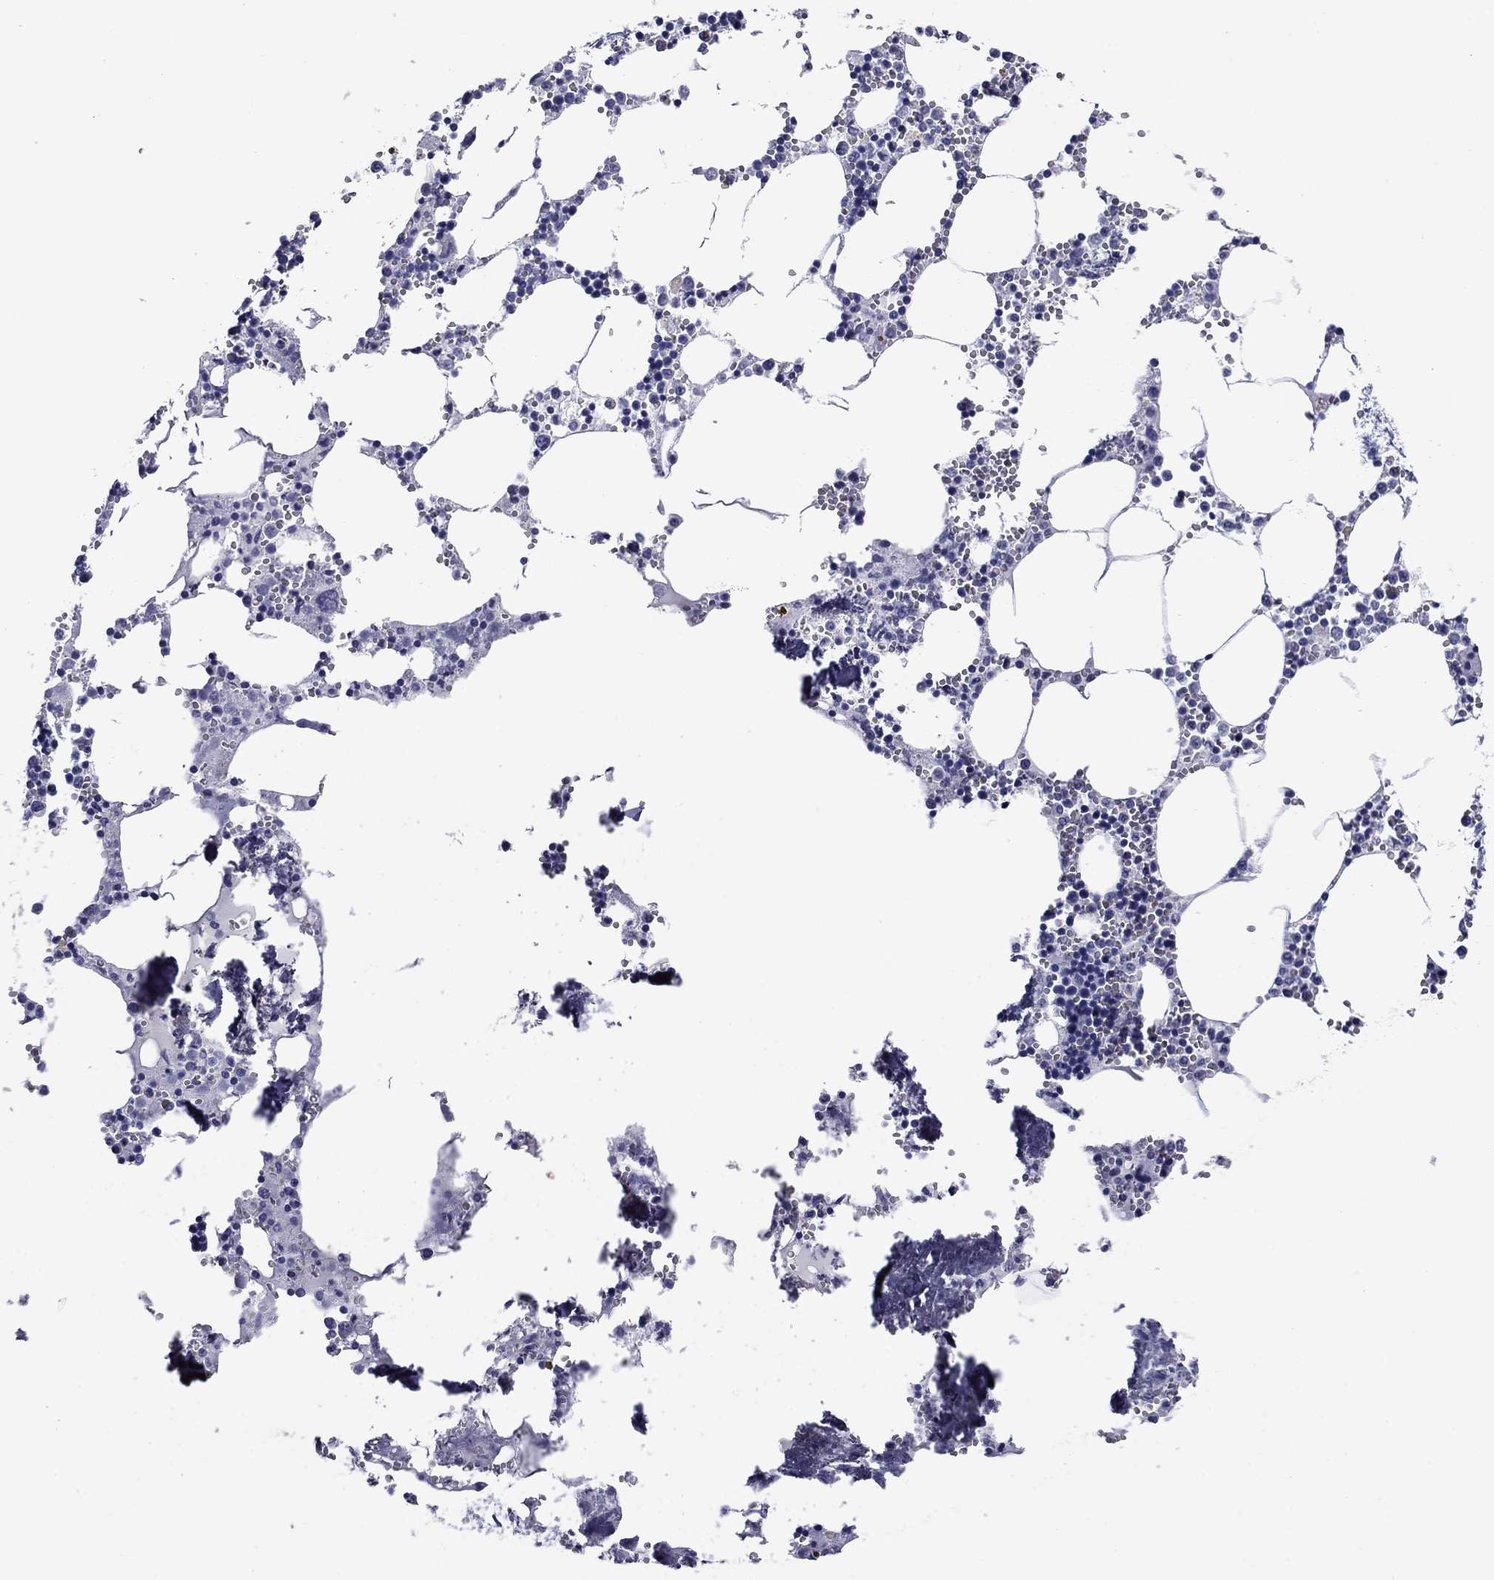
{"staining": {"intensity": "negative", "quantity": "none", "location": "none"}, "tissue": "bone marrow", "cell_type": "Hematopoietic cells", "image_type": "normal", "snomed": [{"axis": "morphology", "description": "Normal tissue, NOS"}, {"axis": "topography", "description": "Bone marrow"}], "caption": "High magnification brightfield microscopy of unremarkable bone marrow stained with DAB (3,3'-diaminobenzidine) (brown) and counterstained with hematoxylin (blue): hematopoietic cells show no significant staining. (DAB IHC, high magnification).", "gene": "NPPA", "patient": {"sex": "male", "age": 54}}